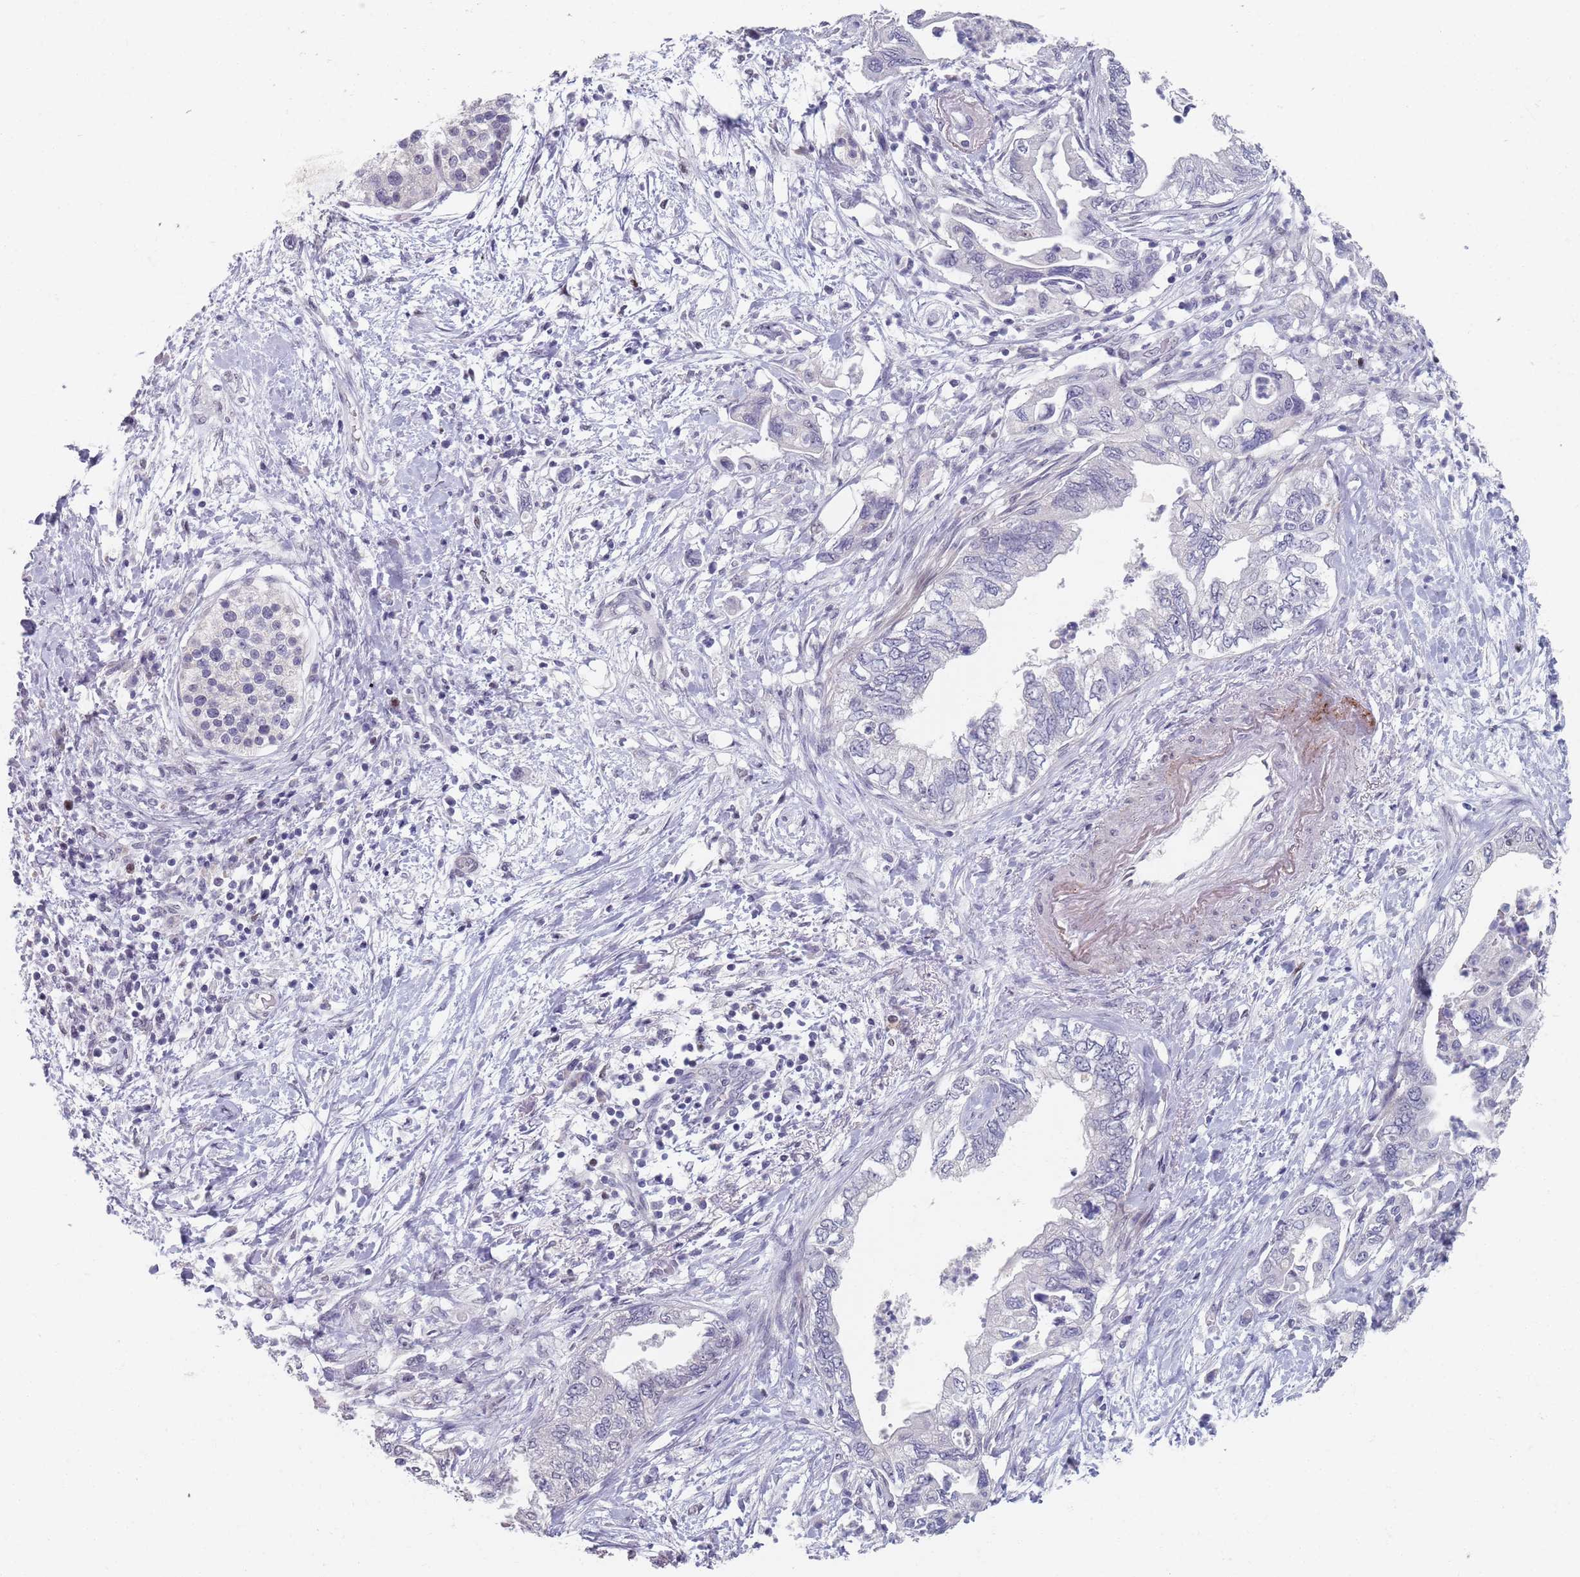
{"staining": {"intensity": "negative", "quantity": "none", "location": "none"}, "tissue": "pancreatic cancer", "cell_type": "Tumor cells", "image_type": "cancer", "snomed": [{"axis": "morphology", "description": "Adenocarcinoma, NOS"}, {"axis": "topography", "description": "Pancreas"}], "caption": "Tumor cells are negative for brown protein staining in pancreatic adenocarcinoma.", "gene": "SAMD1", "patient": {"sex": "female", "age": 73}}